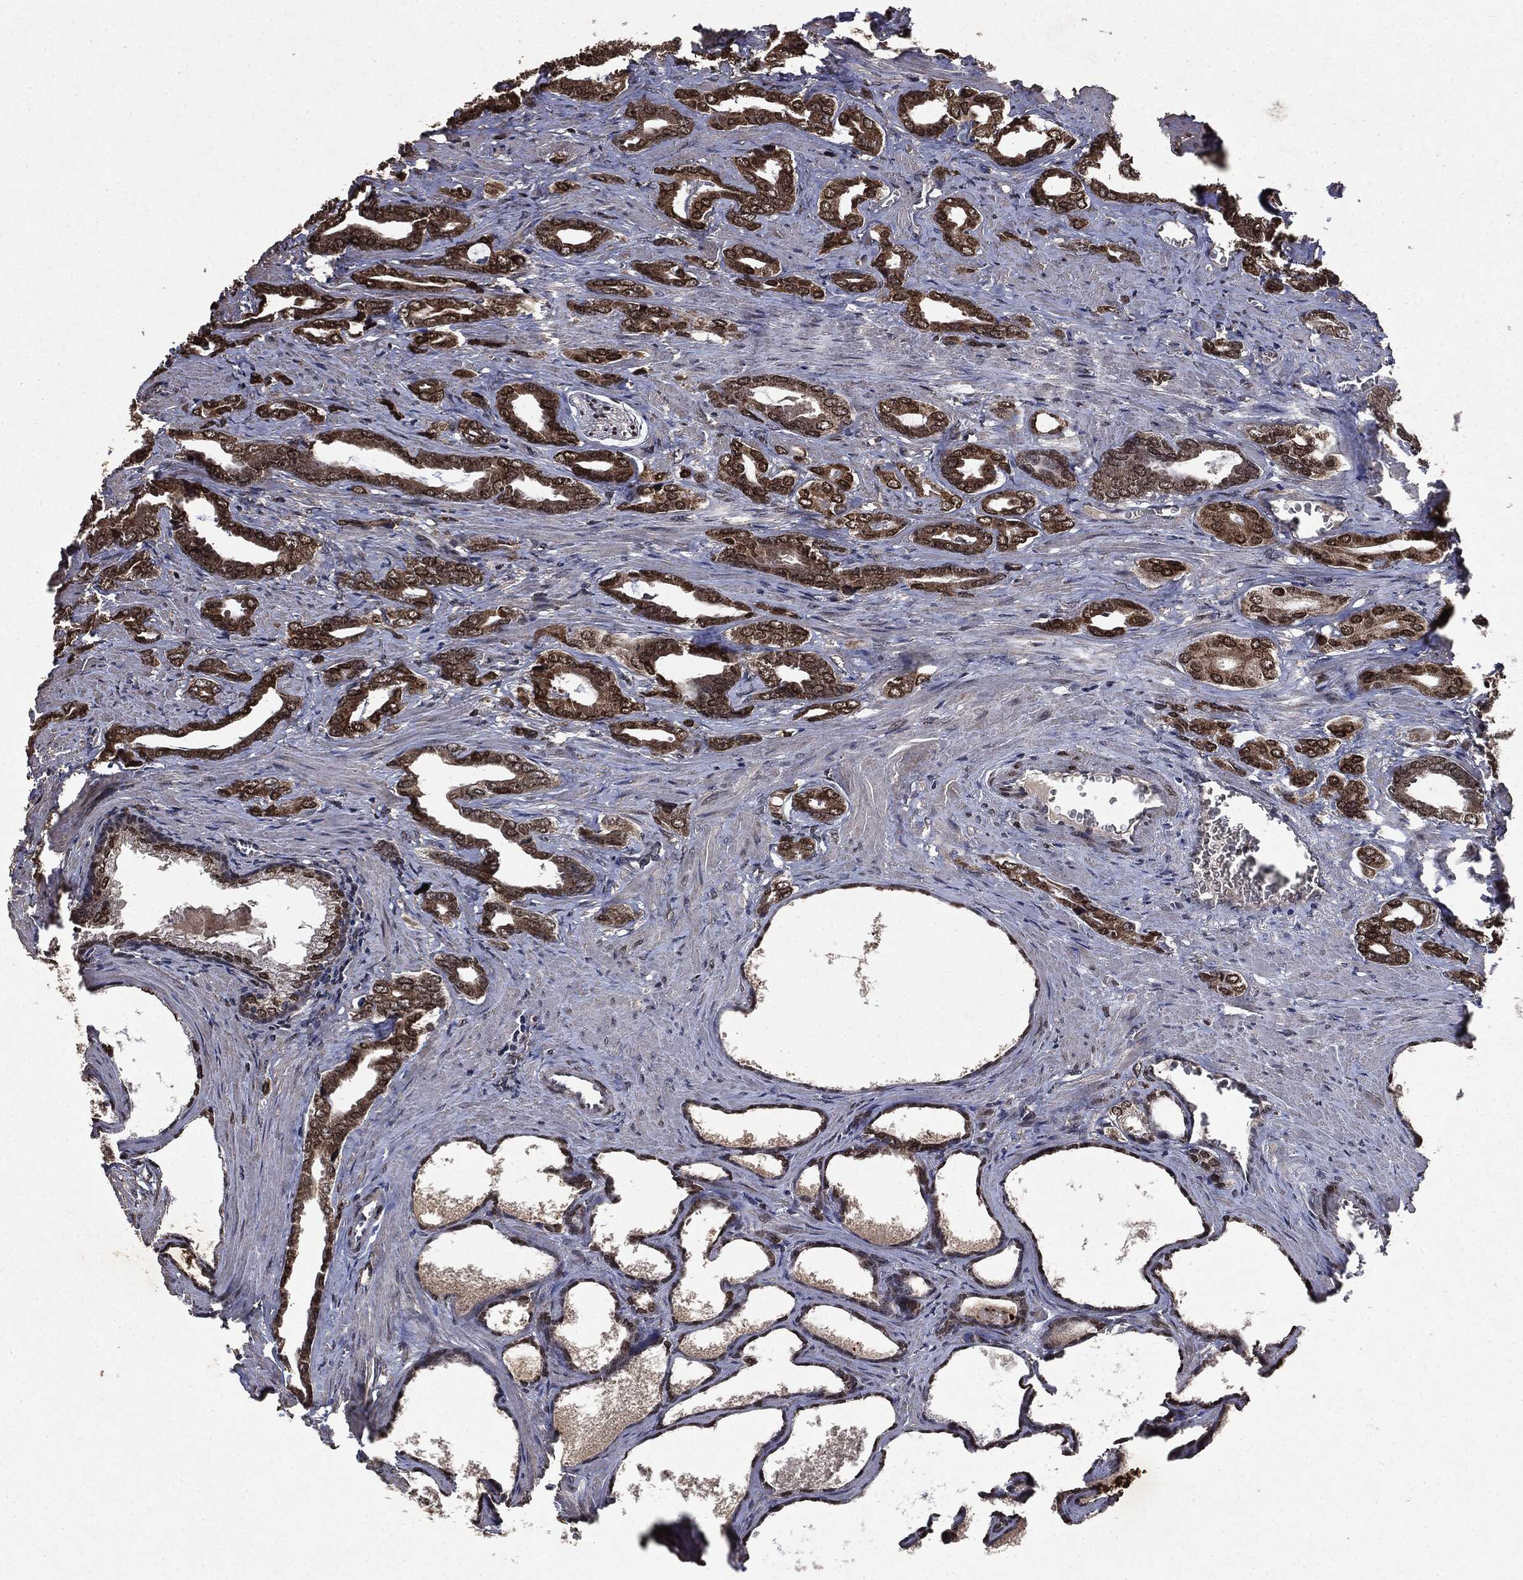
{"staining": {"intensity": "strong", "quantity": ">75%", "location": "cytoplasmic/membranous,nuclear"}, "tissue": "prostate cancer", "cell_type": "Tumor cells", "image_type": "cancer", "snomed": [{"axis": "morphology", "description": "Adenocarcinoma, NOS"}, {"axis": "topography", "description": "Prostate"}], "caption": "Protein staining of prostate adenocarcinoma tissue demonstrates strong cytoplasmic/membranous and nuclear positivity in about >75% of tumor cells.", "gene": "PPP6R2", "patient": {"sex": "male", "age": 66}}